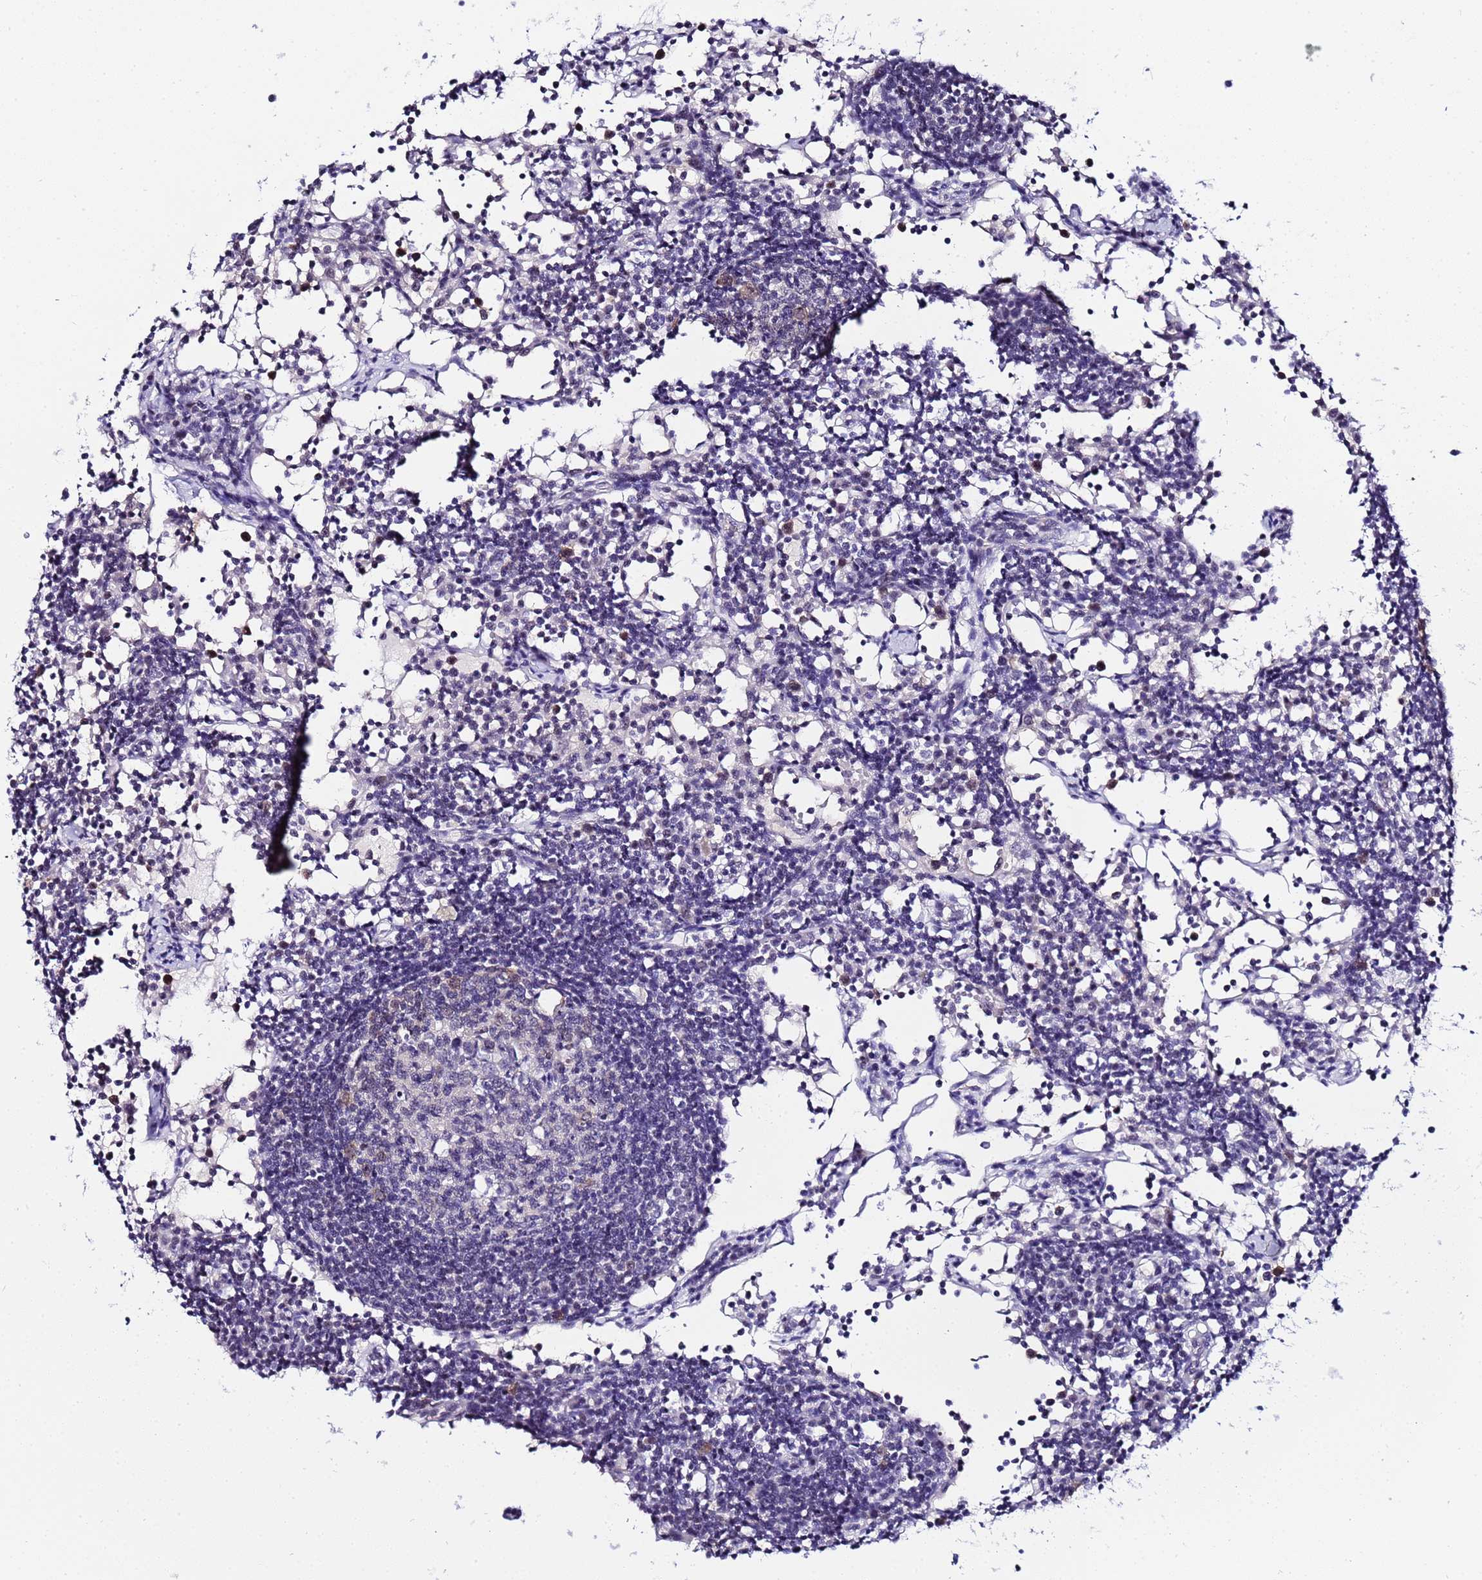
{"staining": {"intensity": "weak", "quantity": "<25%", "location": "nuclear"}, "tissue": "lymph node", "cell_type": "Germinal center cells", "image_type": "normal", "snomed": [{"axis": "morphology", "description": "Normal tissue, NOS"}, {"axis": "topography", "description": "Lymph node"}], "caption": "A micrograph of lymph node stained for a protein displays no brown staining in germinal center cells.", "gene": "ACTL6B", "patient": {"sex": "female", "age": 55}}